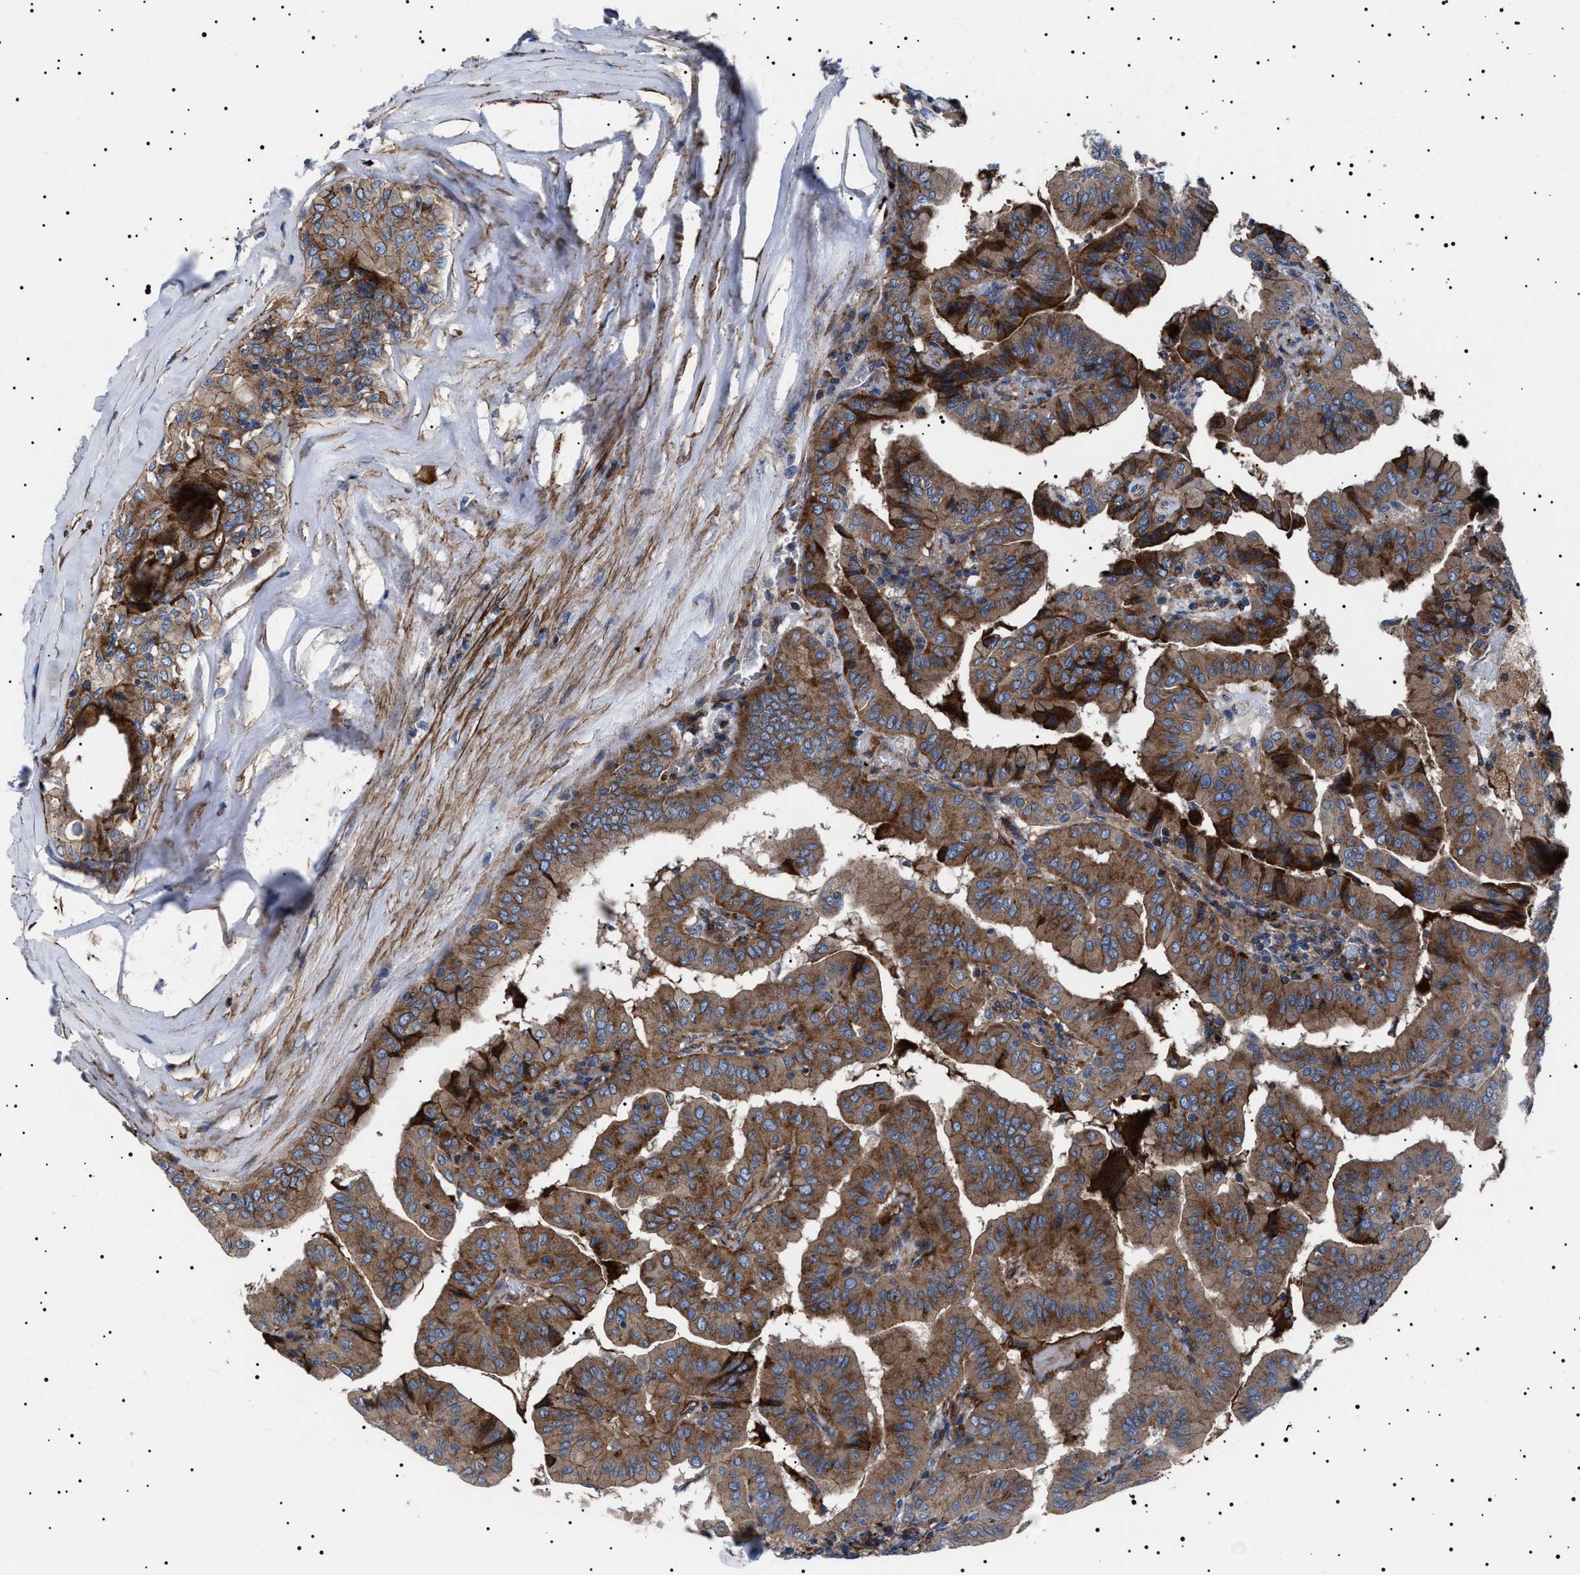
{"staining": {"intensity": "strong", "quantity": ">75%", "location": "cytoplasmic/membranous"}, "tissue": "thyroid cancer", "cell_type": "Tumor cells", "image_type": "cancer", "snomed": [{"axis": "morphology", "description": "Papillary adenocarcinoma, NOS"}, {"axis": "topography", "description": "Thyroid gland"}], "caption": "Immunohistochemical staining of human papillary adenocarcinoma (thyroid) displays high levels of strong cytoplasmic/membranous protein positivity in approximately >75% of tumor cells. The protein of interest is shown in brown color, while the nuclei are stained blue.", "gene": "NEU1", "patient": {"sex": "male", "age": 33}}